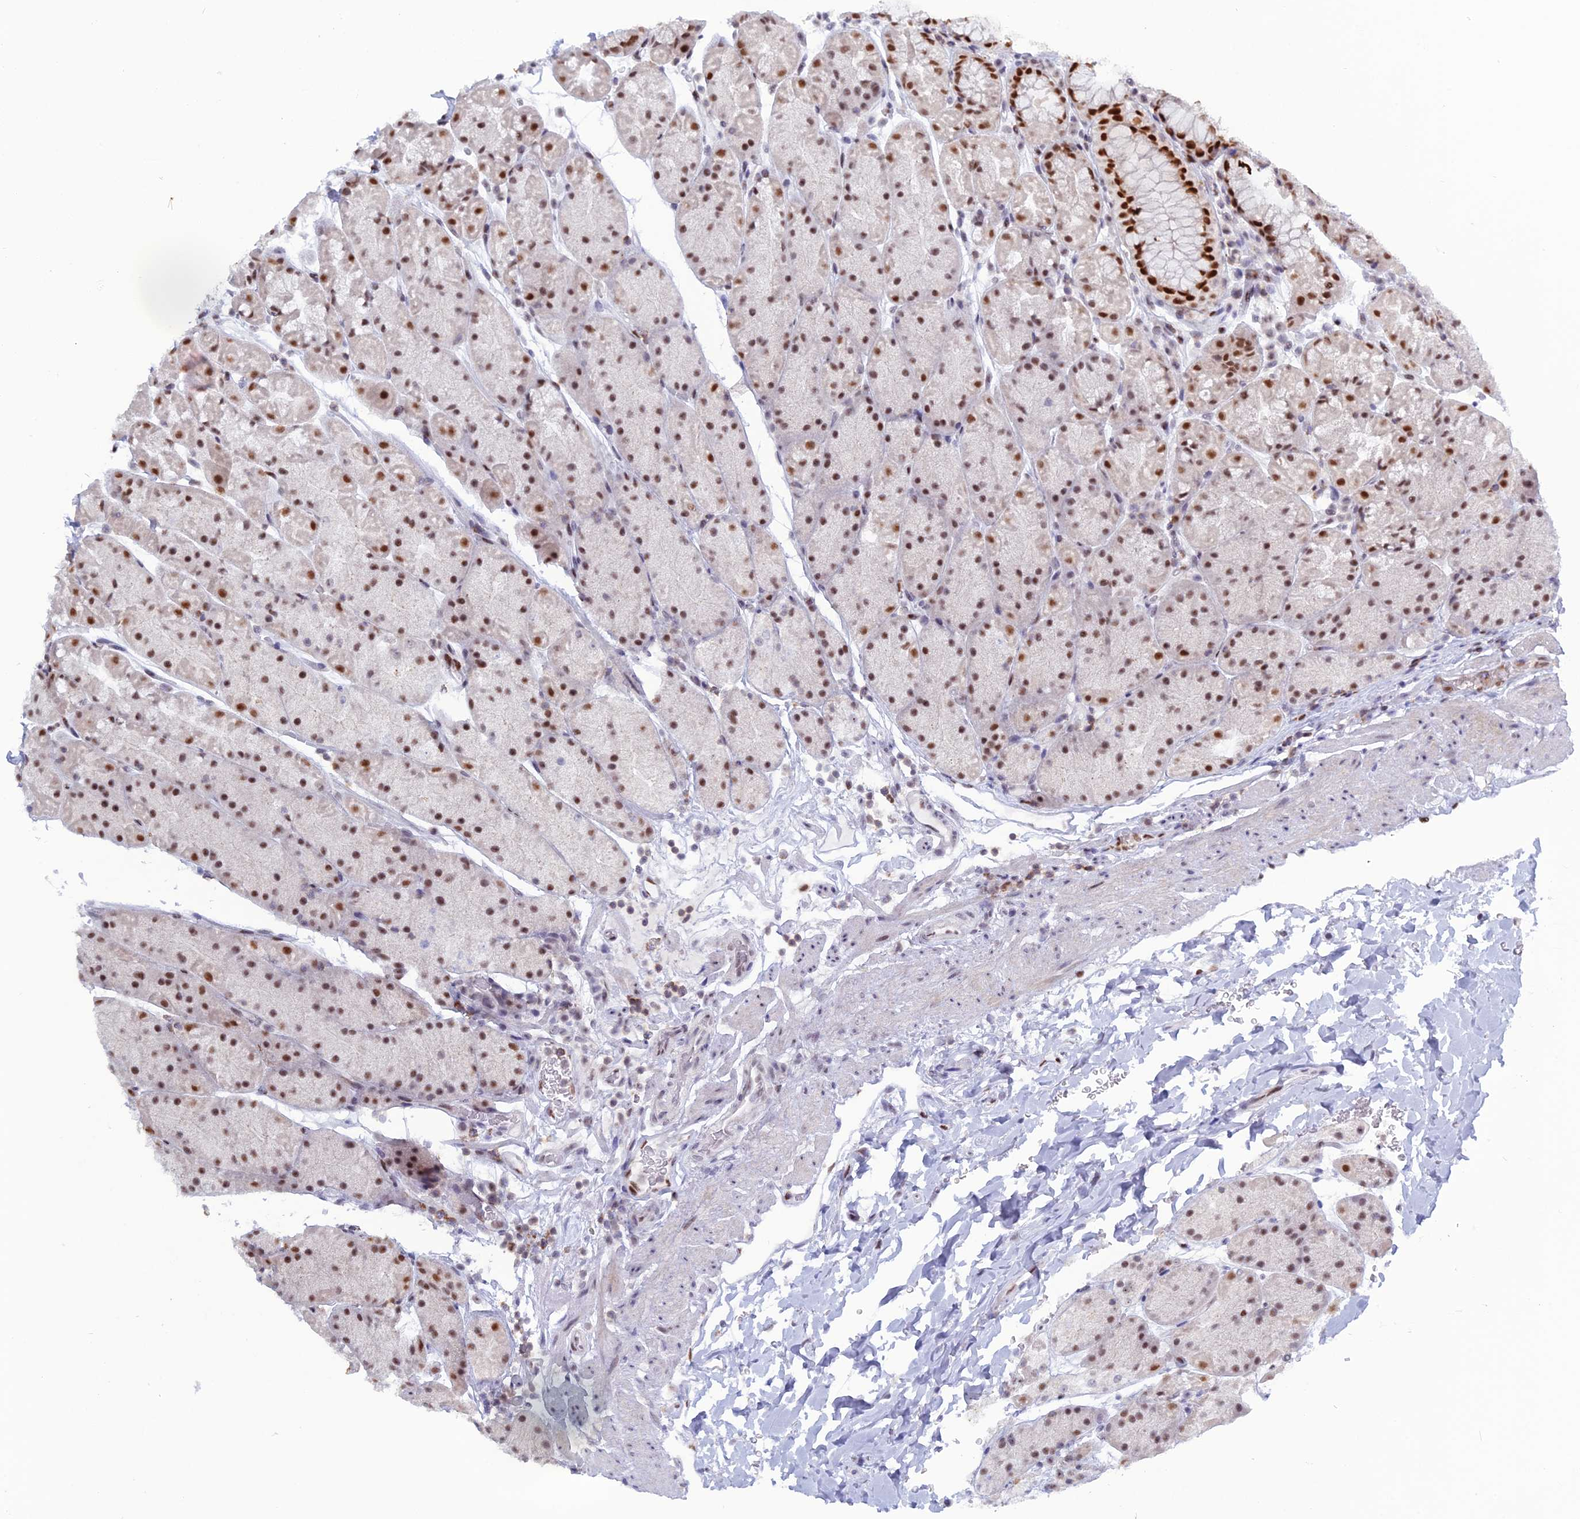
{"staining": {"intensity": "strong", "quantity": ">75%", "location": "nuclear"}, "tissue": "stomach", "cell_type": "Glandular cells", "image_type": "normal", "snomed": [{"axis": "morphology", "description": "Normal tissue, NOS"}, {"axis": "topography", "description": "Stomach, upper"}, {"axis": "topography", "description": "Stomach, lower"}], "caption": "This is an image of IHC staining of unremarkable stomach, which shows strong staining in the nuclear of glandular cells.", "gene": "NOL4L", "patient": {"sex": "male", "age": 67}}